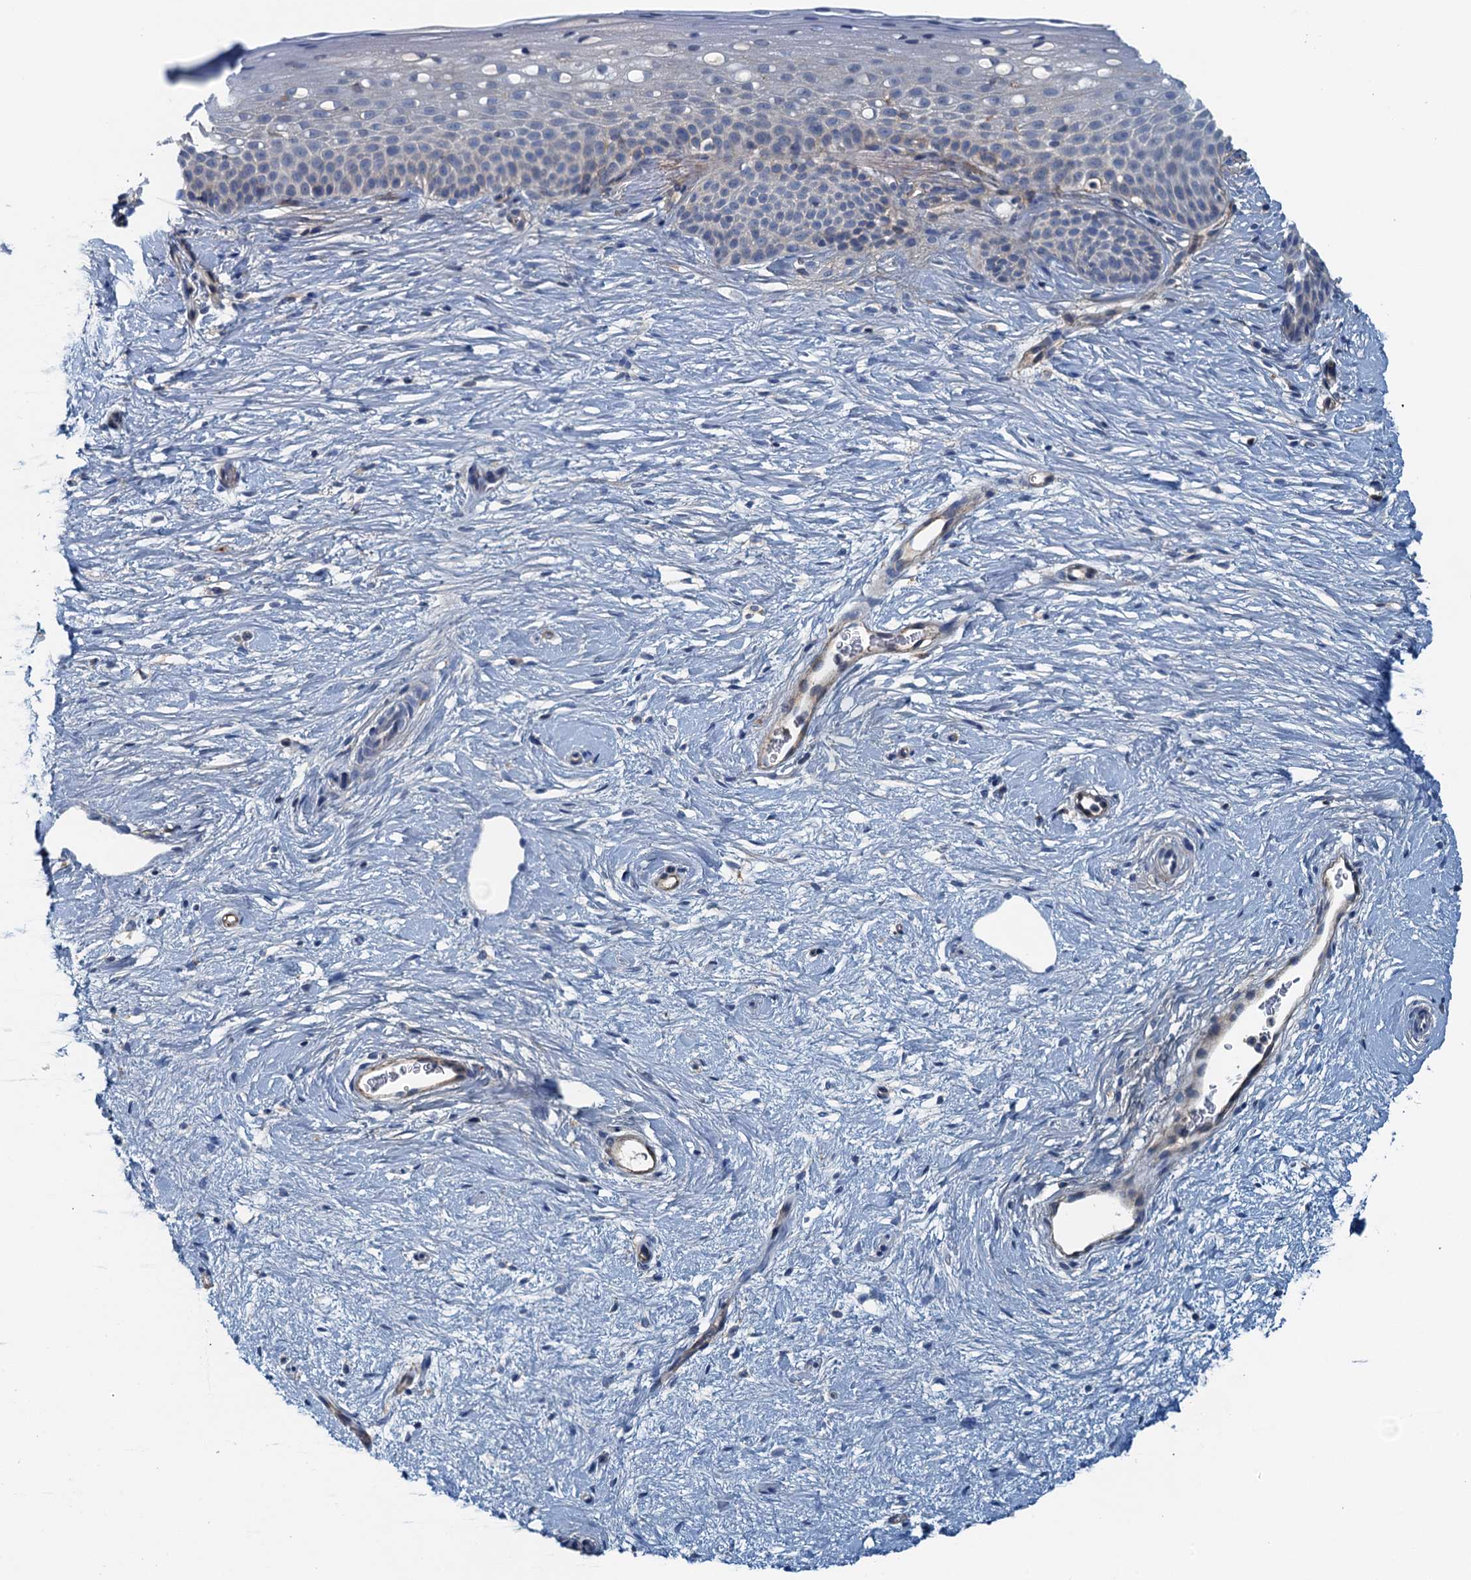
{"staining": {"intensity": "weak", "quantity": "25%-75%", "location": "cytoplasmic/membranous"}, "tissue": "cervix", "cell_type": "Glandular cells", "image_type": "normal", "snomed": [{"axis": "morphology", "description": "Normal tissue, NOS"}, {"axis": "topography", "description": "Cervix"}], "caption": "High-magnification brightfield microscopy of unremarkable cervix stained with DAB (brown) and counterstained with hematoxylin (blue). glandular cells exhibit weak cytoplasmic/membranous staining is identified in about25%-75% of cells.", "gene": "THAP10", "patient": {"sex": "female", "age": 57}}